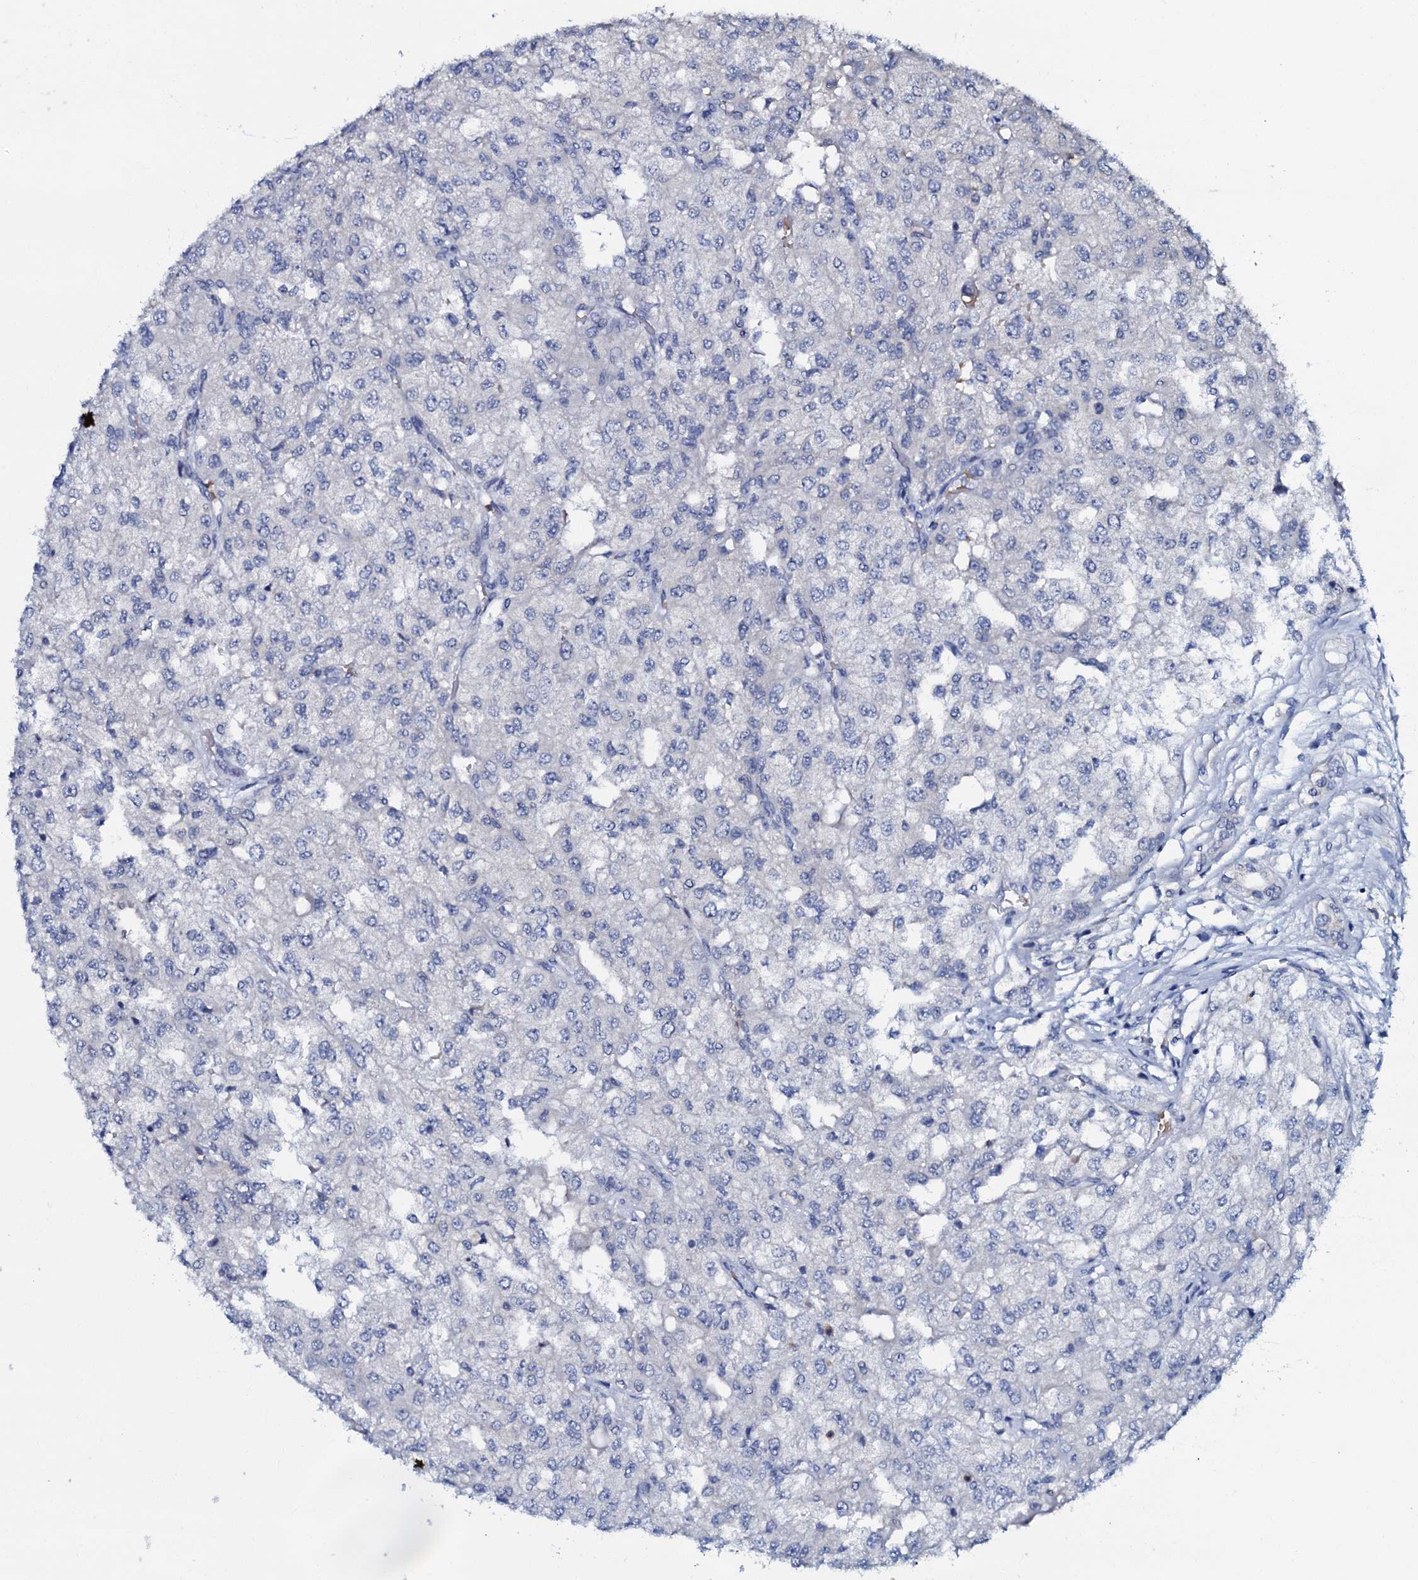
{"staining": {"intensity": "negative", "quantity": "none", "location": "none"}, "tissue": "renal cancer", "cell_type": "Tumor cells", "image_type": "cancer", "snomed": [{"axis": "morphology", "description": "Adenocarcinoma, NOS"}, {"axis": "topography", "description": "Kidney"}], "caption": "Renal cancer was stained to show a protein in brown. There is no significant expression in tumor cells. (DAB immunohistochemistry visualized using brightfield microscopy, high magnification).", "gene": "CPNE2", "patient": {"sex": "female", "age": 54}}